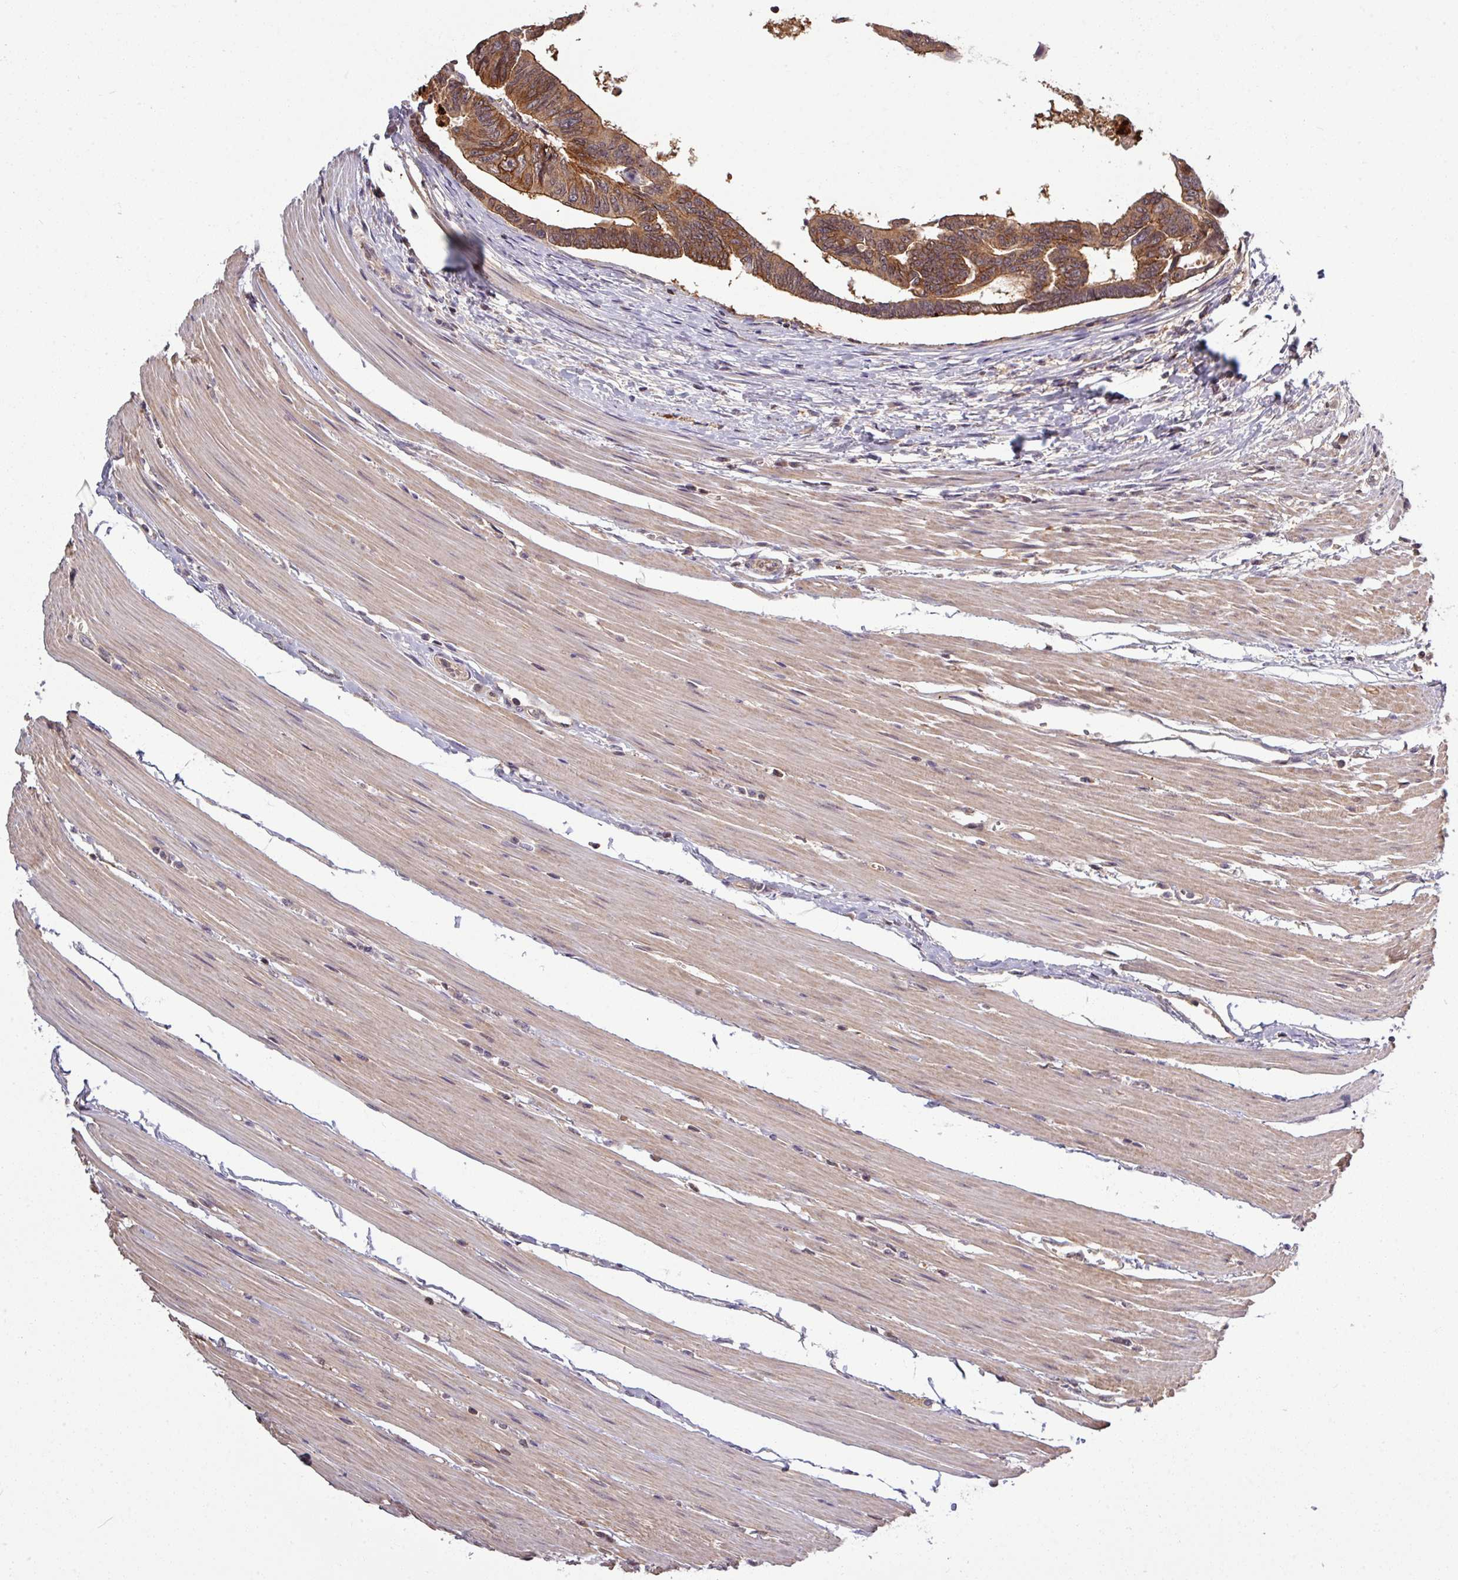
{"staining": {"intensity": "moderate", "quantity": ">75%", "location": "cytoplasmic/membranous"}, "tissue": "colorectal cancer", "cell_type": "Tumor cells", "image_type": "cancer", "snomed": [{"axis": "morphology", "description": "Adenocarcinoma, NOS"}, {"axis": "topography", "description": "Rectum"}], "caption": "An image of human colorectal adenocarcinoma stained for a protein reveals moderate cytoplasmic/membranous brown staining in tumor cells.", "gene": "TUSC3", "patient": {"sex": "female", "age": 65}}